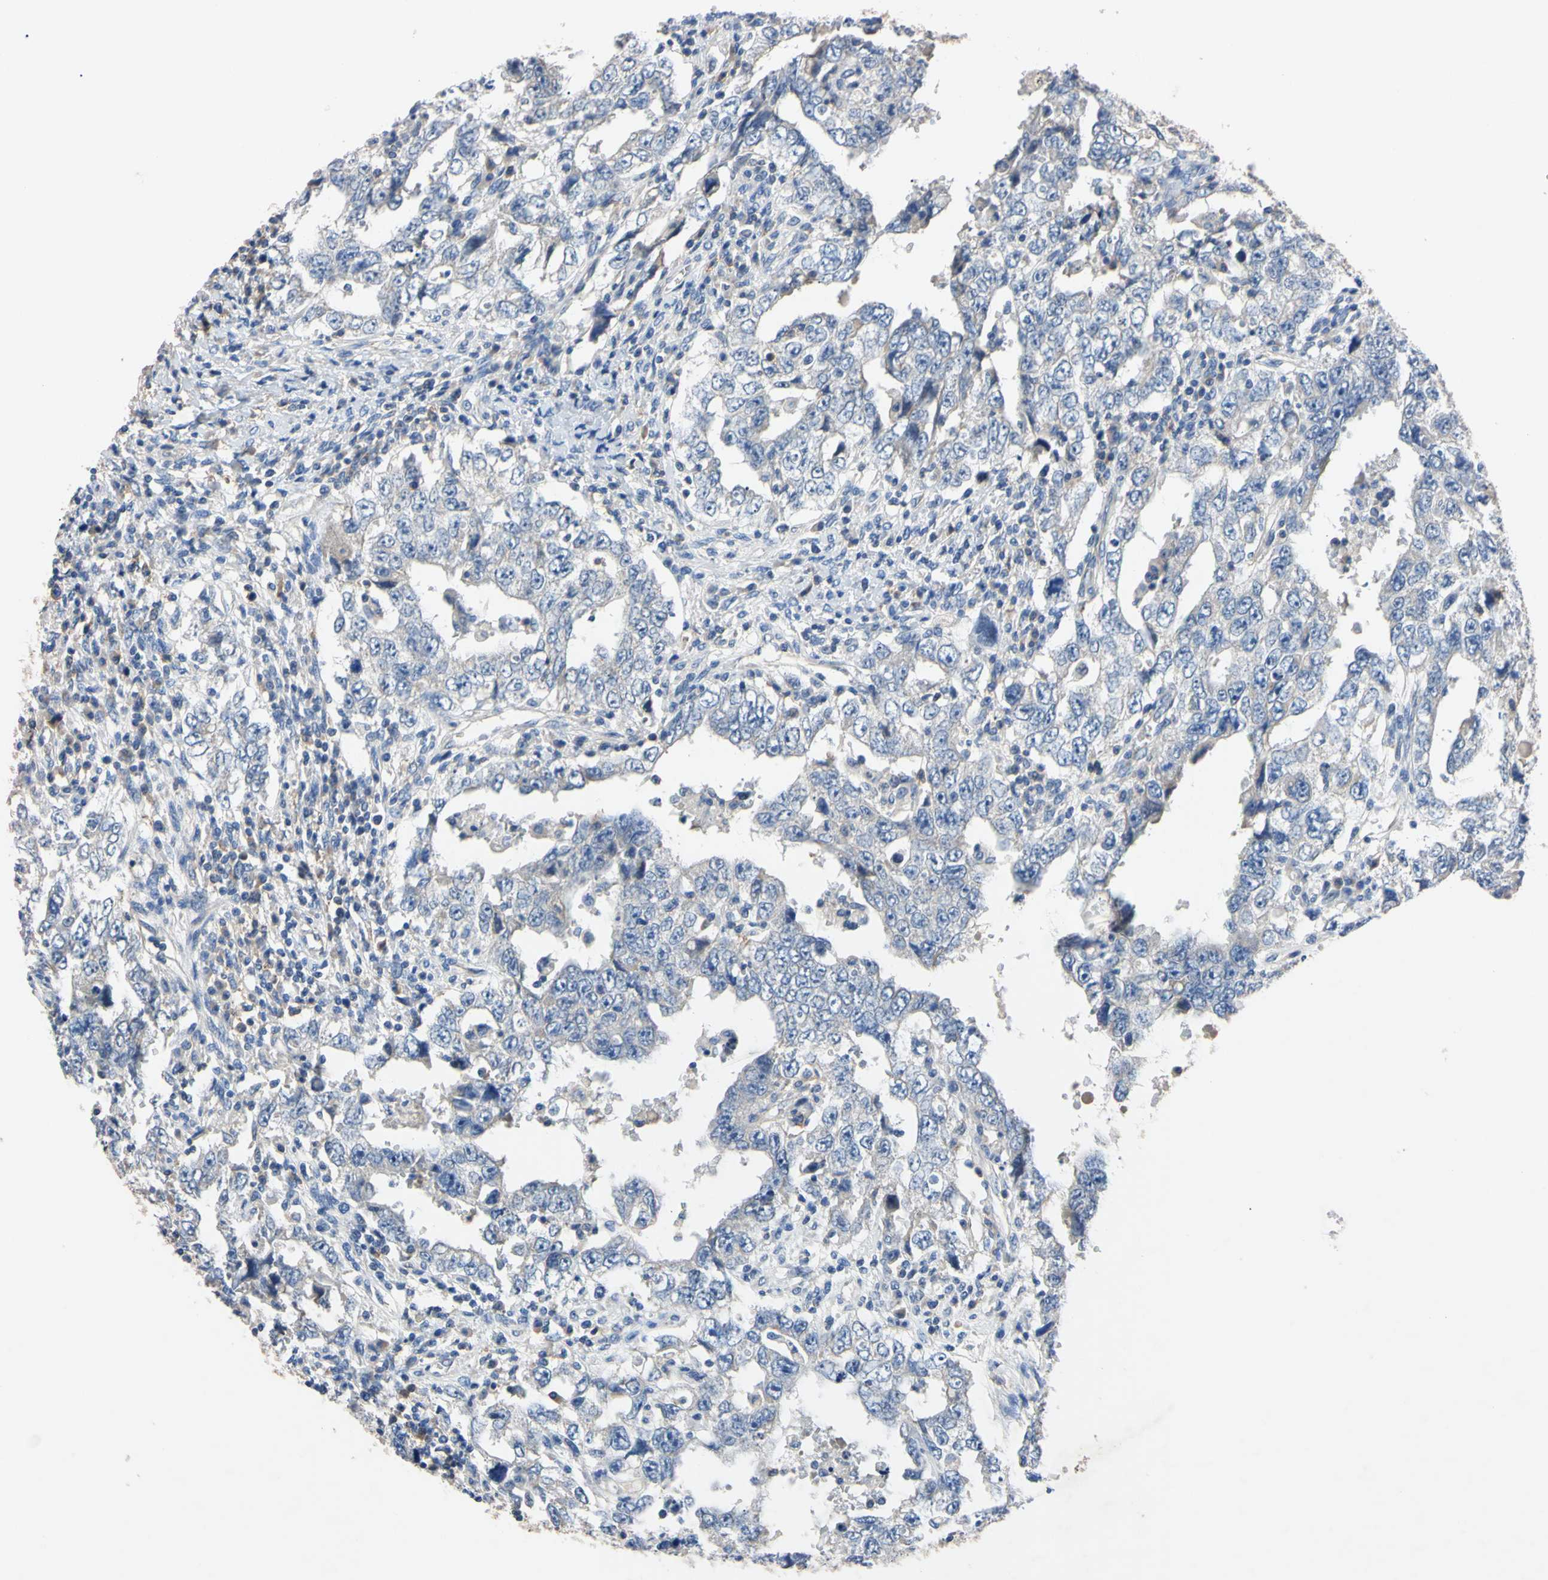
{"staining": {"intensity": "negative", "quantity": "none", "location": "none"}, "tissue": "testis cancer", "cell_type": "Tumor cells", "image_type": "cancer", "snomed": [{"axis": "morphology", "description": "Carcinoma, Embryonal, NOS"}, {"axis": "topography", "description": "Testis"}], "caption": "Immunohistochemistry (IHC) of testis embryonal carcinoma displays no staining in tumor cells.", "gene": "PNKD", "patient": {"sex": "male", "age": 26}}